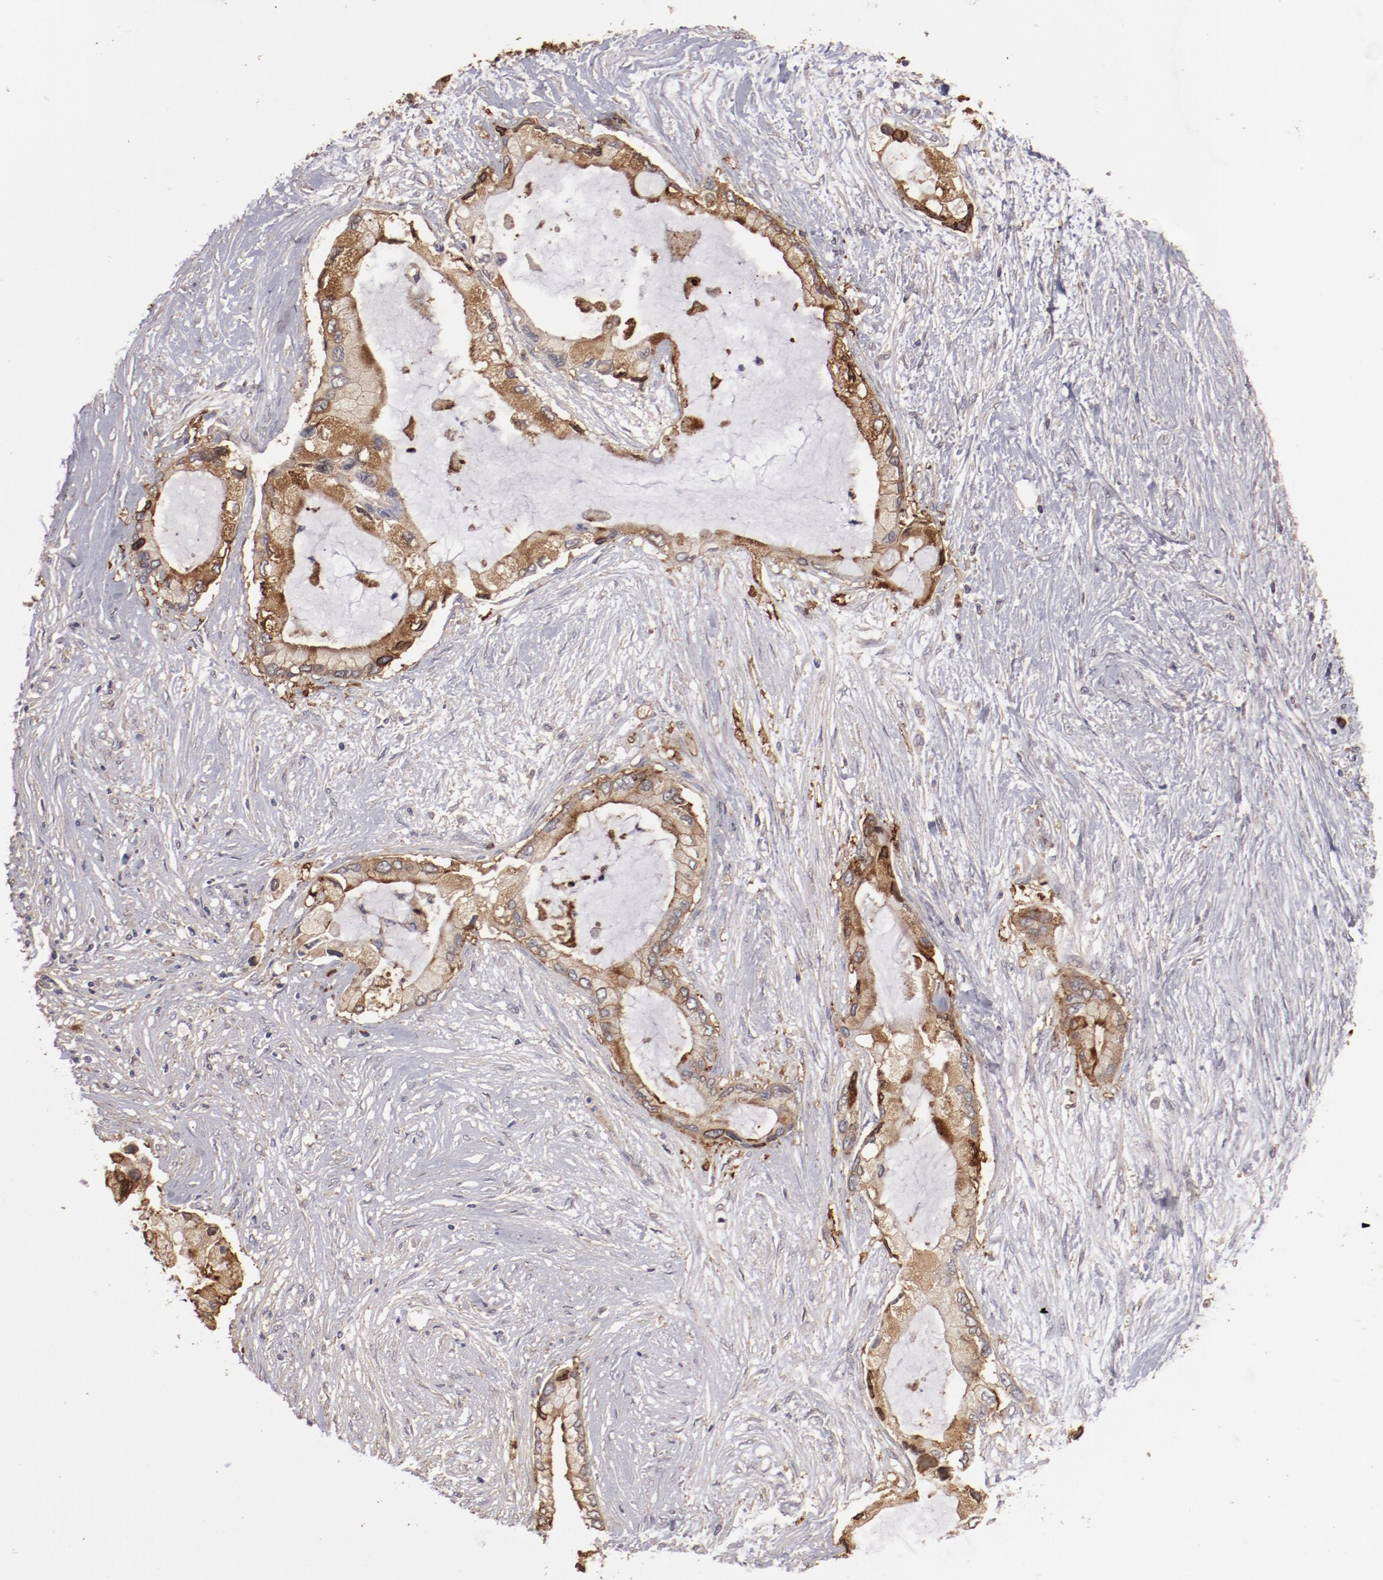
{"staining": {"intensity": "moderate", "quantity": ">75%", "location": "cytoplasmic/membranous"}, "tissue": "pancreatic cancer", "cell_type": "Tumor cells", "image_type": "cancer", "snomed": [{"axis": "morphology", "description": "Adenocarcinoma, NOS"}, {"axis": "topography", "description": "Pancreas"}], "caption": "Immunohistochemical staining of human adenocarcinoma (pancreatic) reveals medium levels of moderate cytoplasmic/membranous protein expression in approximately >75% of tumor cells.", "gene": "LRRC75B", "patient": {"sex": "female", "age": 59}}